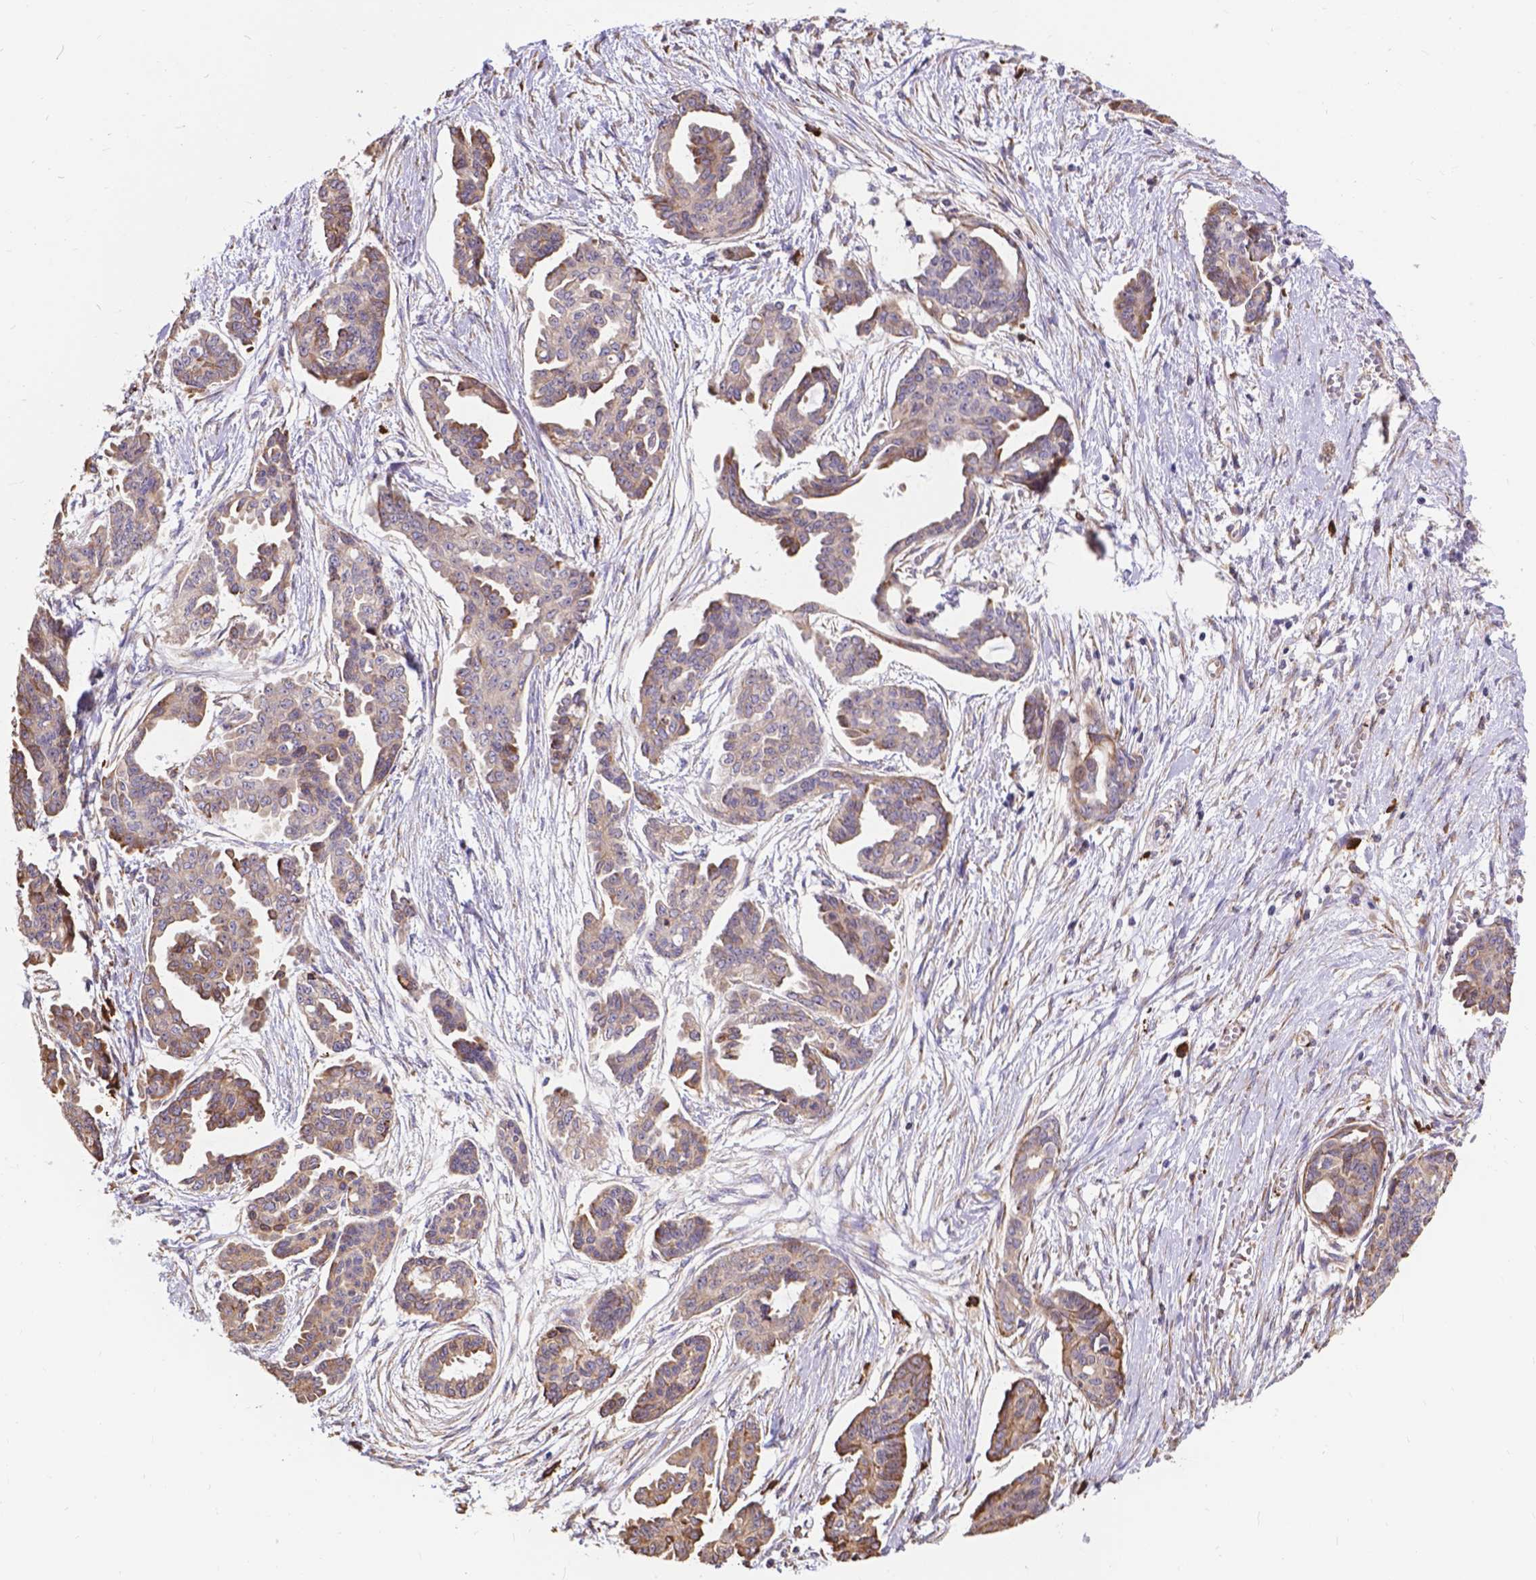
{"staining": {"intensity": "weak", "quantity": "25%-75%", "location": "cytoplasmic/membranous"}, "tissue": "ovarian cancer", "cell_type": "Tumor cells", "image_type": "cancer", "snomed": [{"axis": "morphology", "description": "Cystadenocarcinoma, serous, NOS"}, {"axis": "topography", "description": "Ovary"}], "caption": "A photomicrograph of ovarian cancer (serous cystadenocarcinoma) stained for a protein demonstrates weak cytoplasmic/membranous brown staining in tumor cells. The staining is performed using DAB (3,3'-diaminobenzidine) brown chromogen to label protein expression. The nuclei are counter-stained blue using hematoxylin.", "gene": "IPO11", "patient": {"sex": "female", "age": 71}}